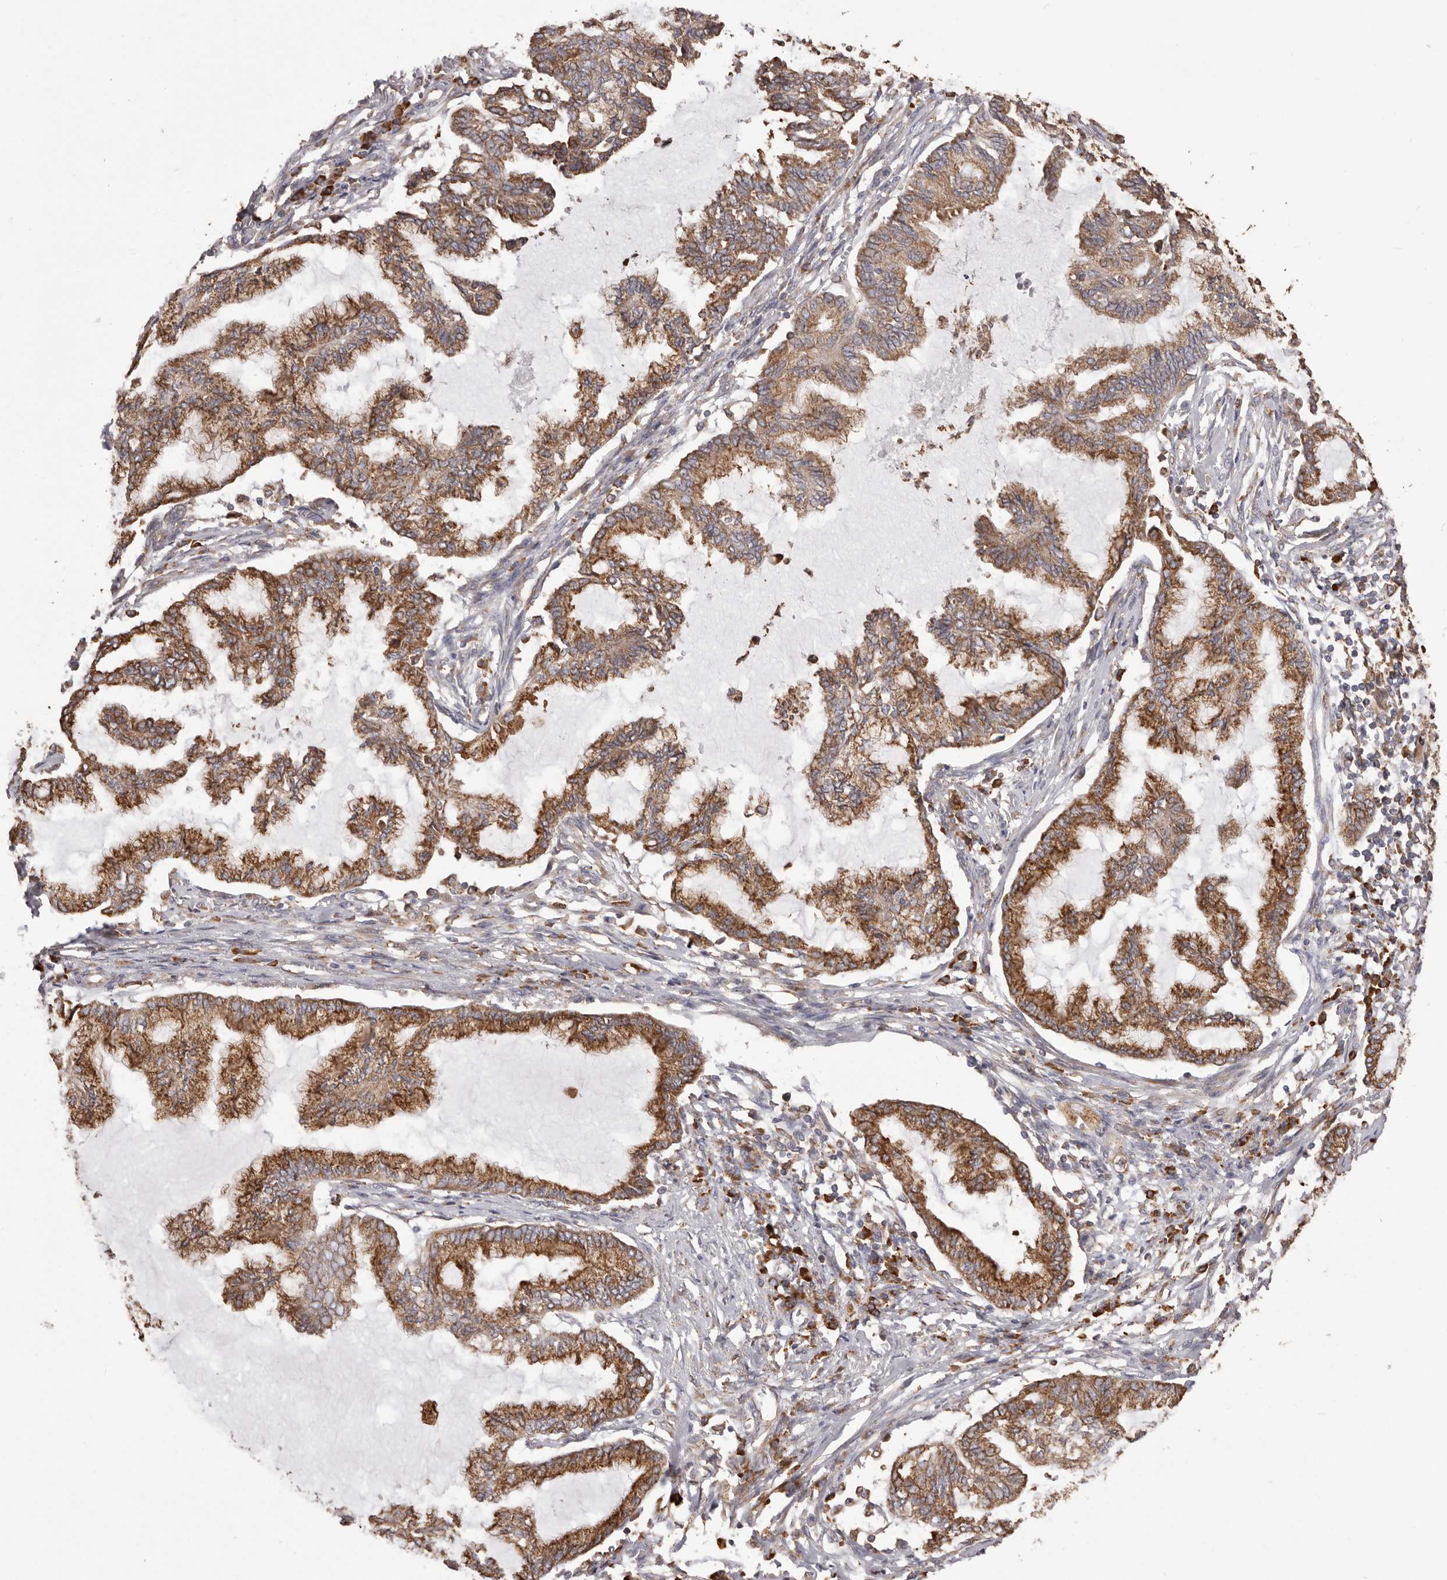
{"staining": {"intensity": "moderate", "quantity": ">75%", "location": "cytoplasmic/membranous"}, "tissue": "endometrial cancer", "cell_type": "Tumor cells", "image_type": "cancer", "snomed": [{"axis": "morphology", "description": "Adenocarcinoma, NOS"}, {"axis": "topography", "description": "Endometrium"}], "caption": "A brown stain highlights moderate cytoplasmic/membranous expression of a protein in adenocarcinoma (endometrial) tumor cells.", "gene": "QRSL1", "patient": {"sex": "female", "age": 86}}